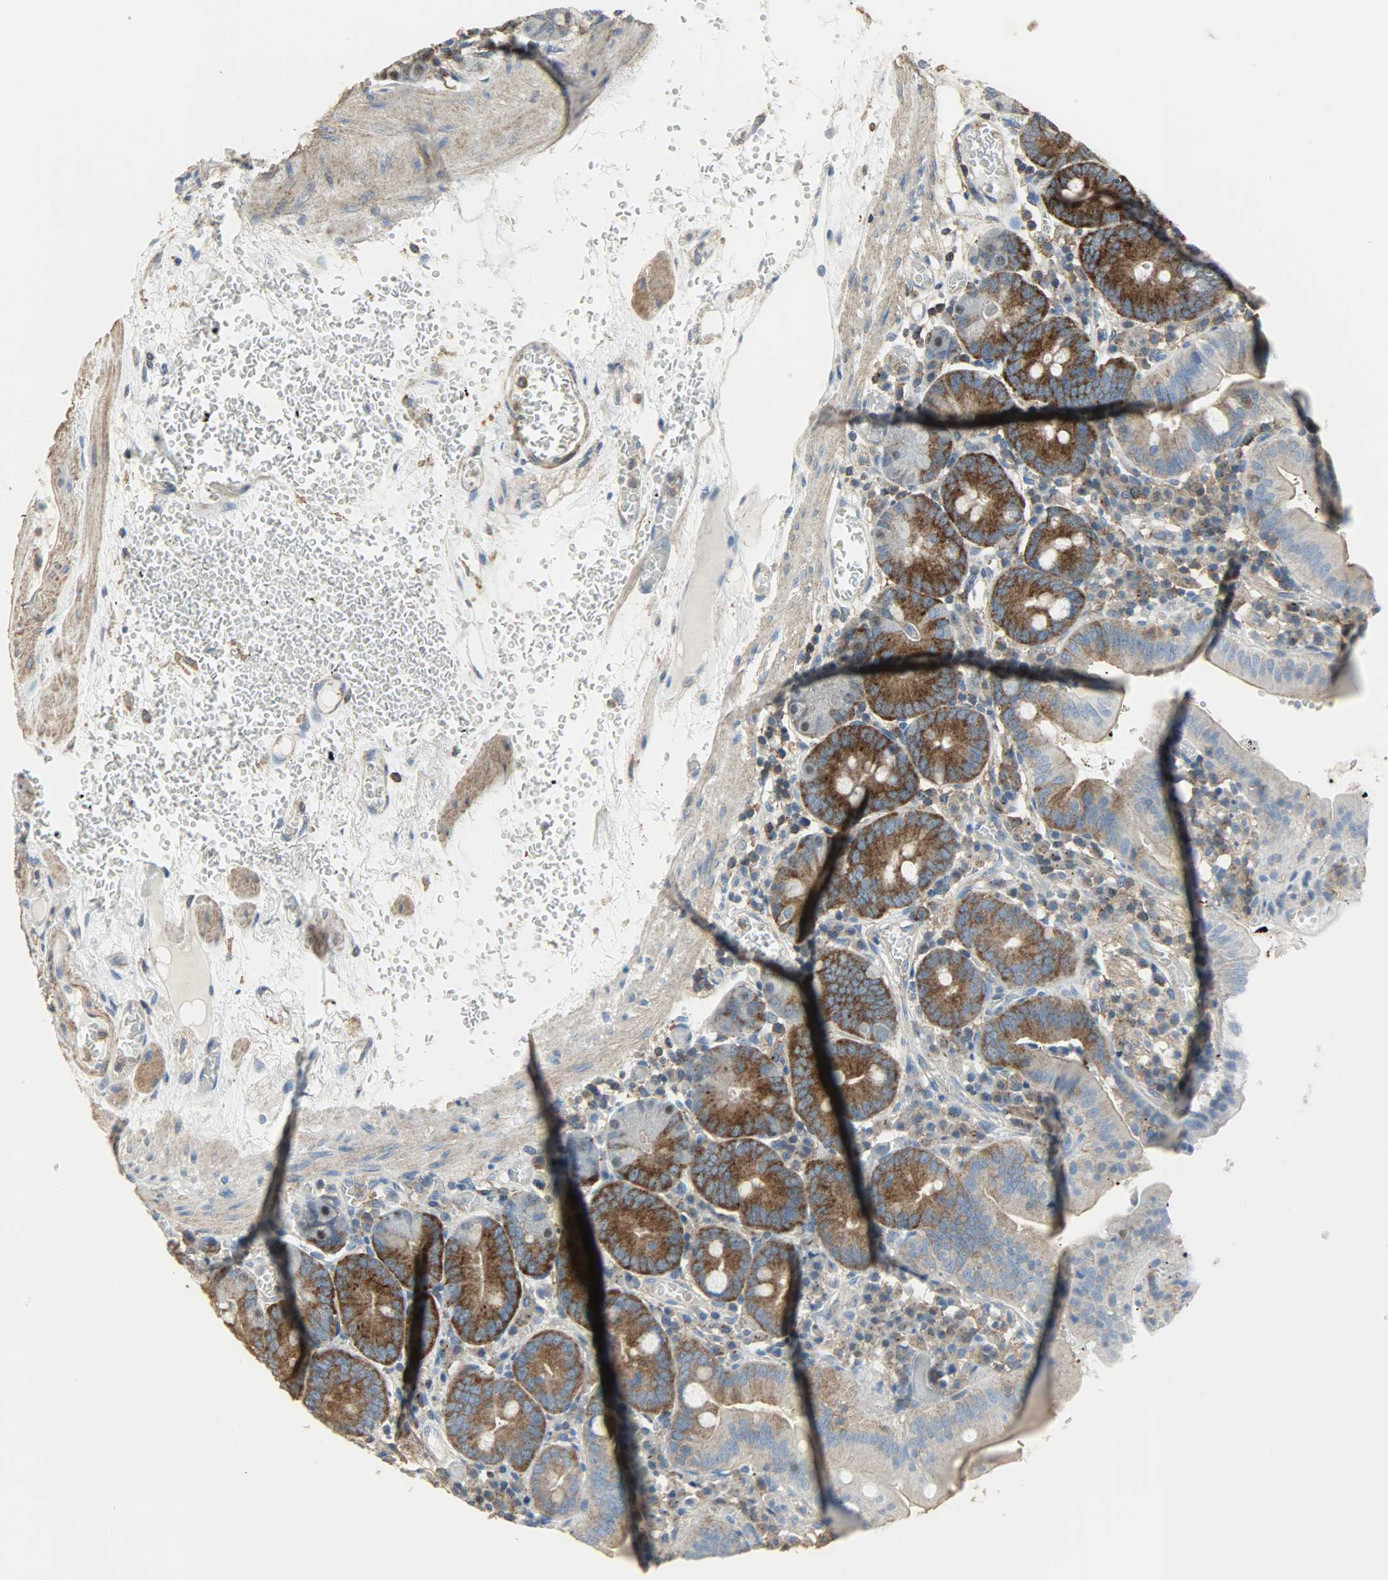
{"staining": {"intensity": "moderate", "quantity": "25%-75%", "location": "cytoplasmic/membranous"}, "tissue": "small intestine", "cell_type": "Glandular cells", "image_type": "normal", "snomed": [{"axis": "morphology", "description": "Normal tissue, NOS"}, {"axis": "topography", "description": "Small intestine"}], "caption": "A histopathology image of small intestine stained for a protein demonstrates moderate cytoplasmic/membranous brown staining in glandular cells. The protein of interest is shown in brown color, while the nuclei are stained blue.", "gene": "DNAJA4", "patient": {"sex": "male", "age": 71}}